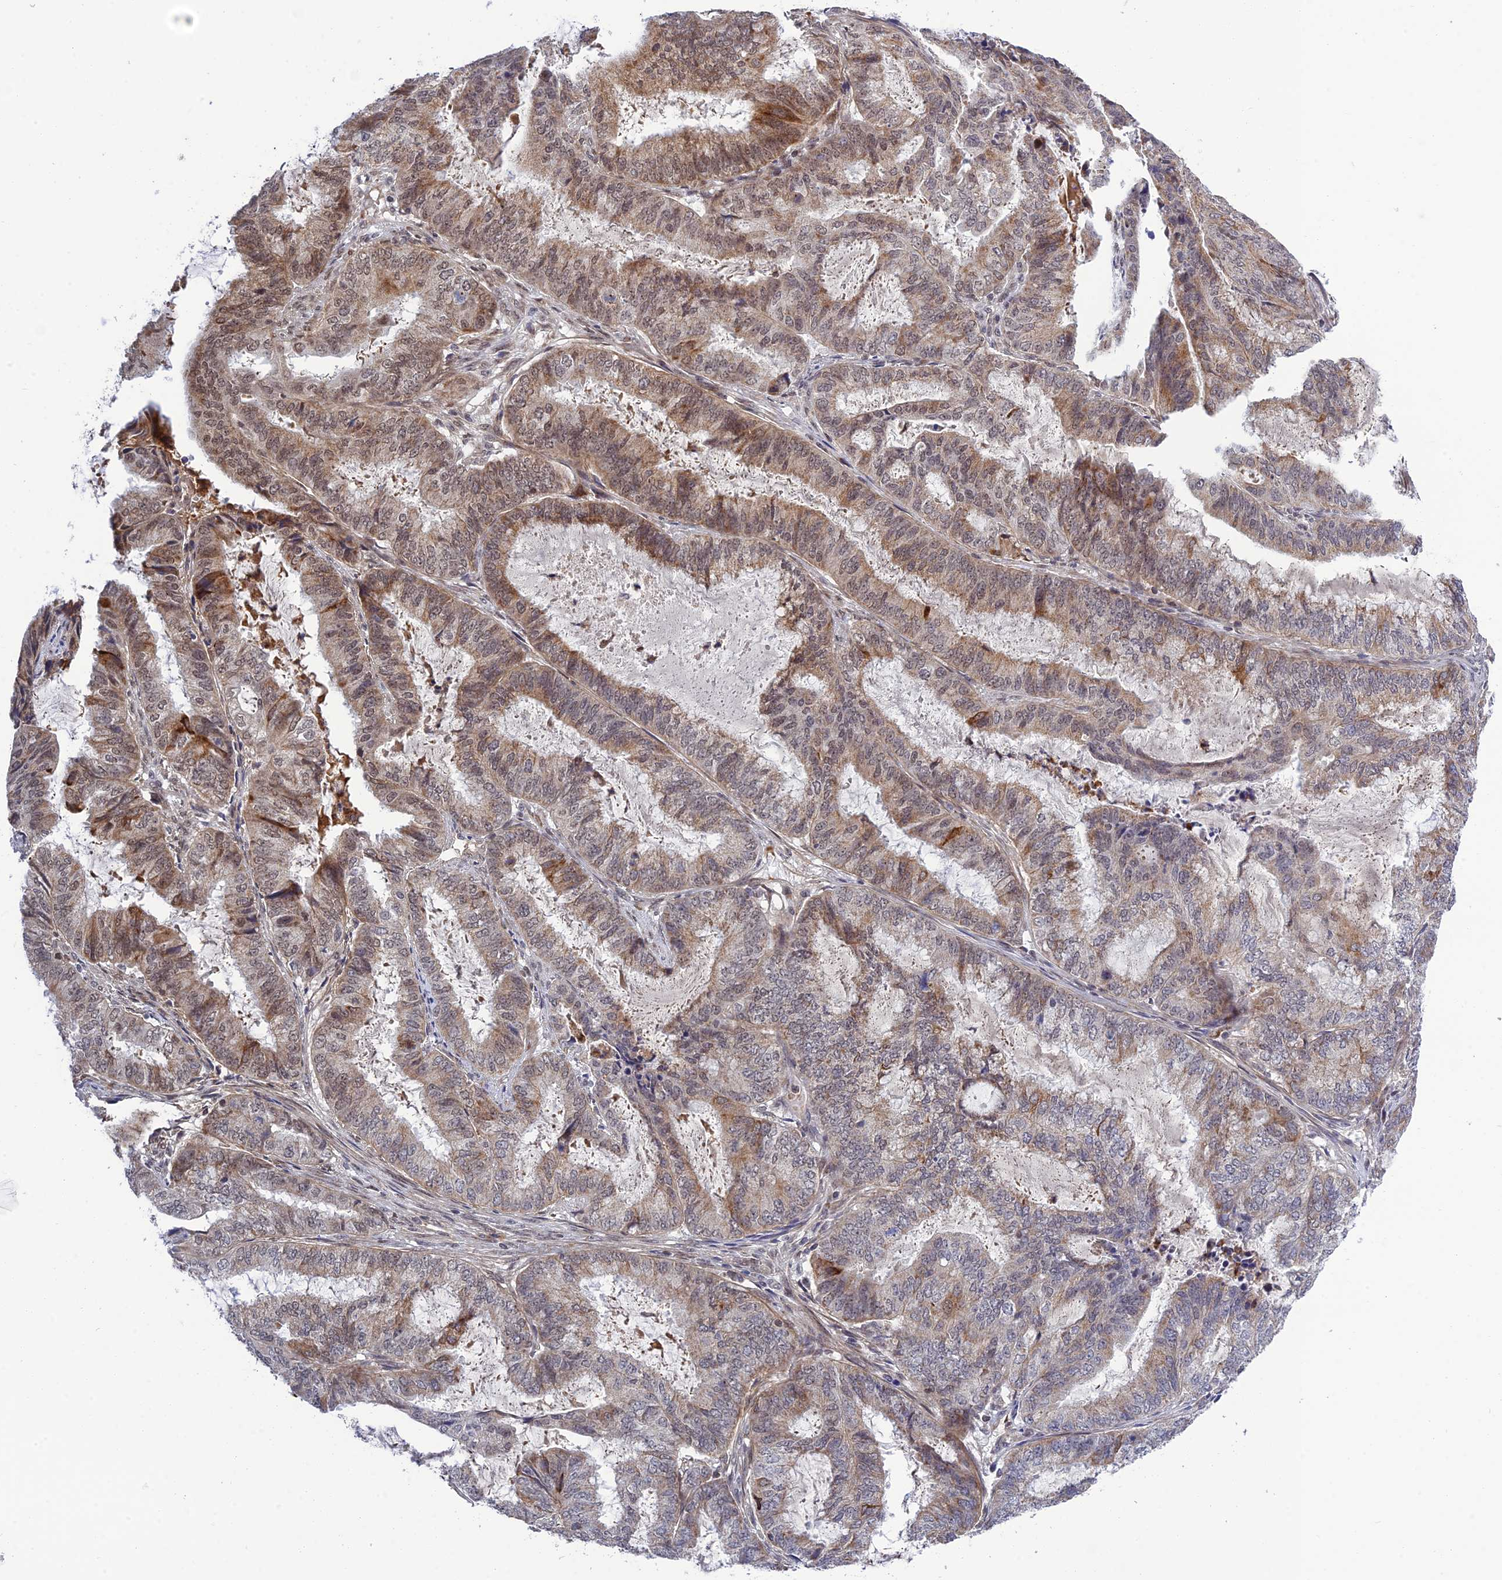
{"staining": {"intensity": "moderate", "quantity": "25%-75%", "location": "cytoplasmic/membranous,nuclear"}, "tissue": "endometrial cancer", "cell_type": "Tumor cells", "image_type": "cancer", "snomed": [{"axis": "morphology", "description": "Adenocarcinoma, NOS"}, {"axis": "topography", "description": "Endometrium"}], "caption": "Immunohistochemical staining of endometrial adenocarcinoma demonstrates medium levels of moderate cytoplasmic/membranous and nuclear protein positivity in about 25%-75% of tumor cells.", "gene": "REXO1", "patient": {"sex": "female", "age": 51}}